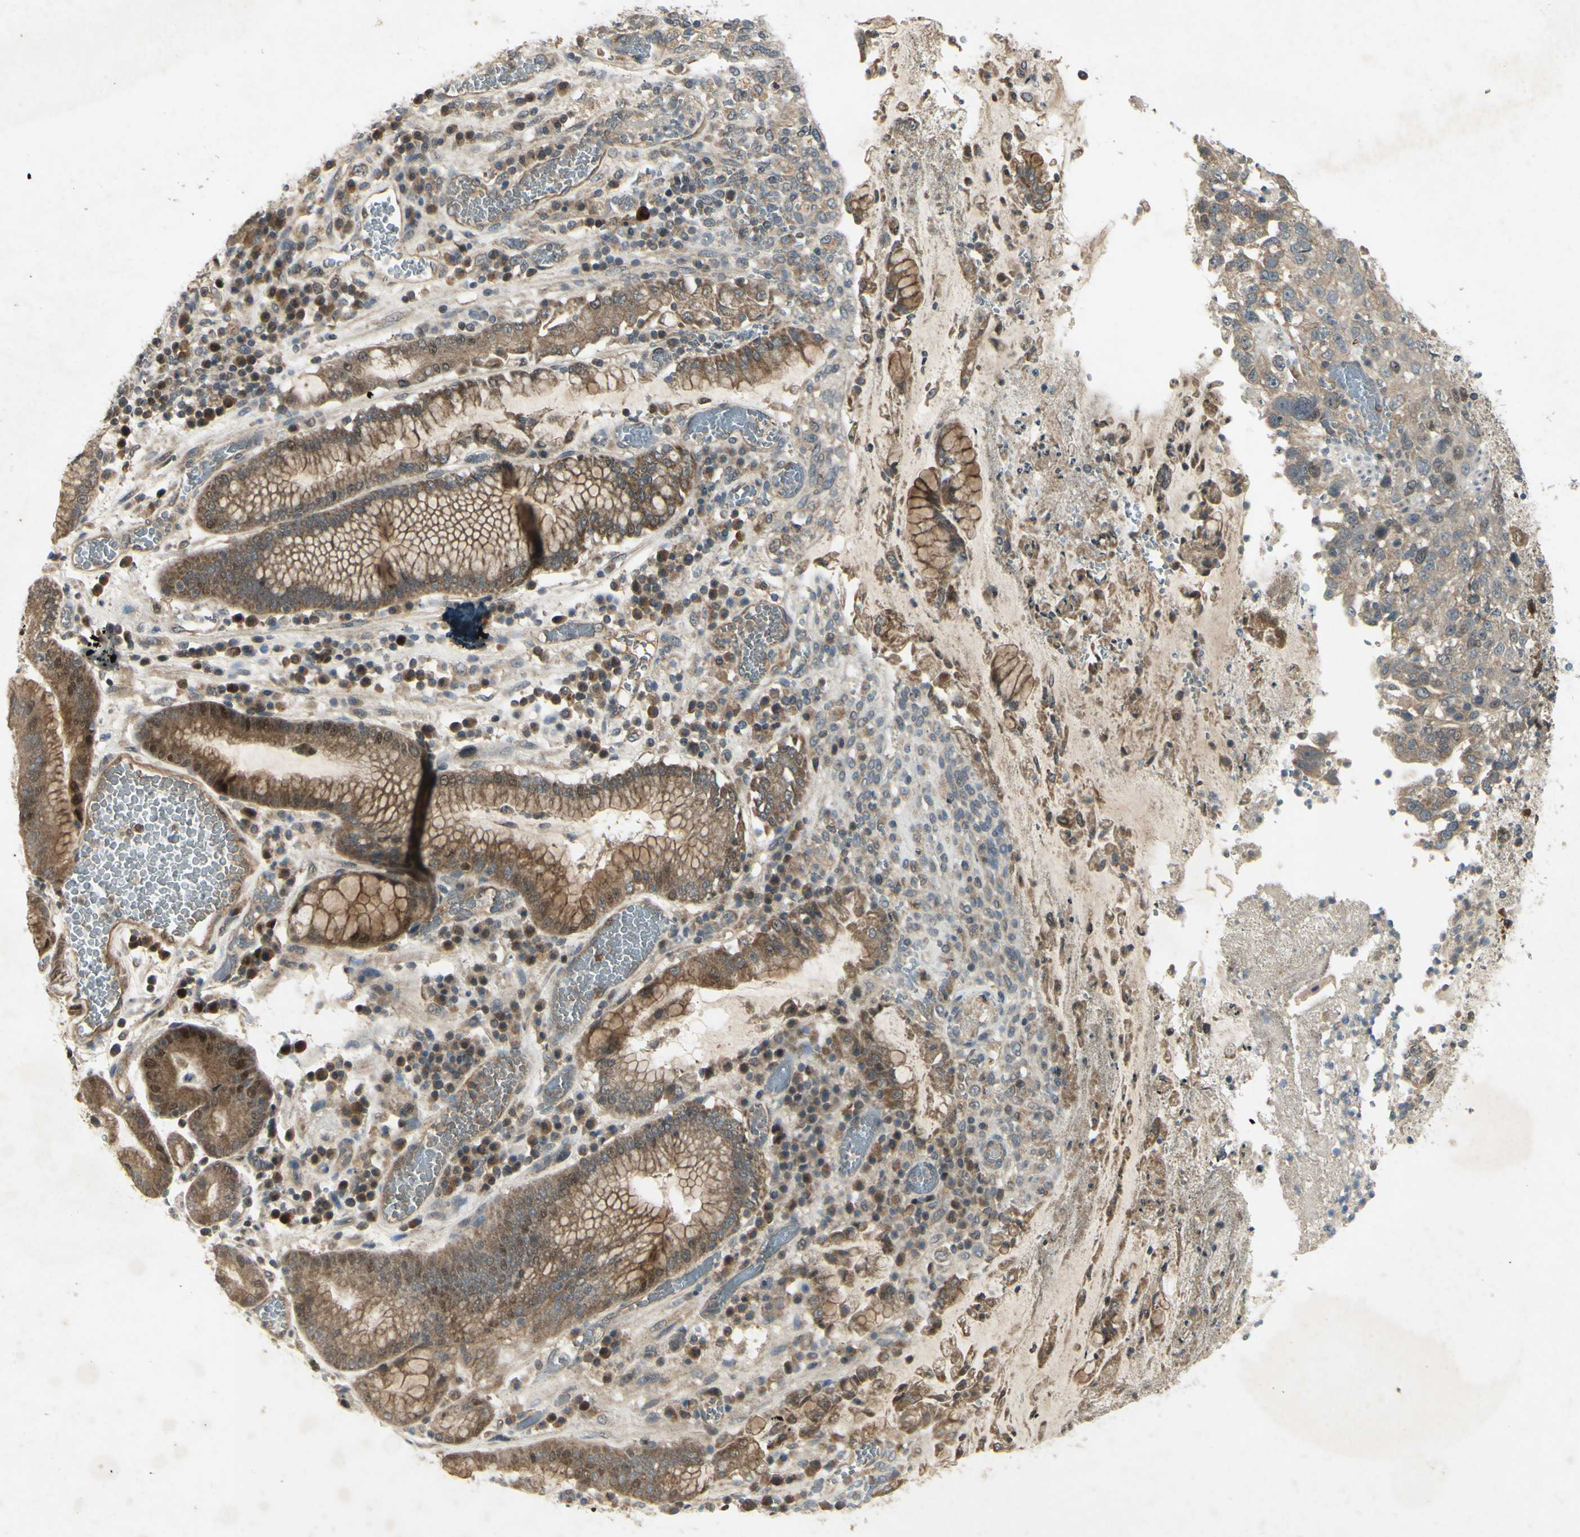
{"staining": {"intensity": "strong", "quantity": "25%-75%", "location": "nuclear"}, "tissue": "stomach cancer", "cell_type": "Tumor cells", "image_type": "cancer", "snomed": [{"axis": "morphology", "description": "Normal tissue, NOS"}, {"axis": "morphology", "description": "Adenocarcinoma, NOS"}, {"axis": "topography", "description": "Stomach"}], "caption": "The micrograph exhibits a brown stain indicating the presence of a protein in the nuclear of tumor cells in stomach adenocarcinoma. (DAB (3,3'-diaminobenzidine) IHC with brightfield microscopy, high magnification).", "gene": "RAD18", "patient": {"sex": "male", "age": 48}}